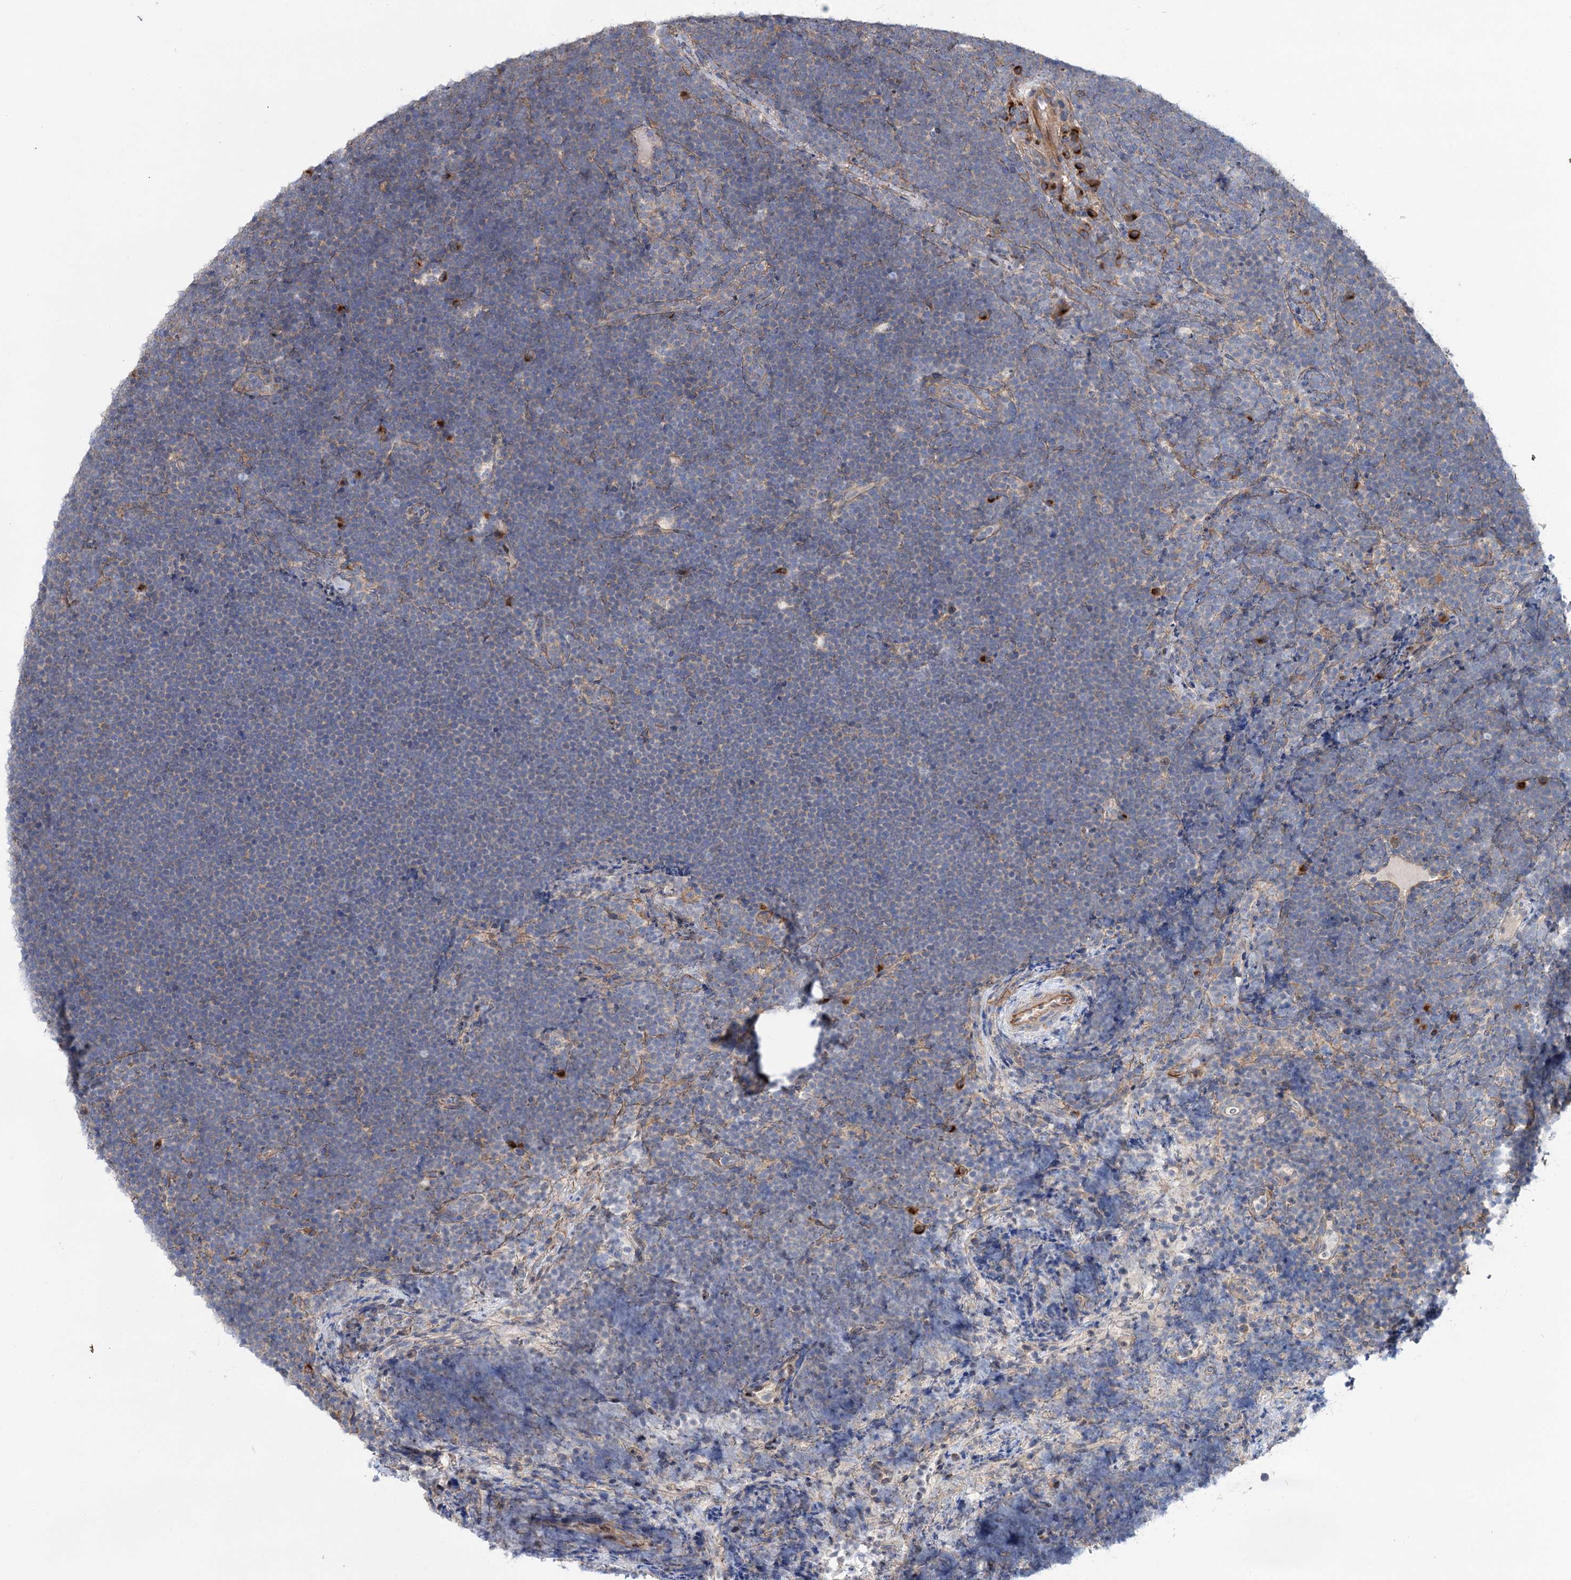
{"staining": {"intensity": "negative", "quantity": "none", "location": "none"}, "tissue": "lymphoma", "cell_type": "Tumor cells", "image_type": "cancer", "snomed": [{"axis": "morphology", "description": "Malignant lymphoma, non-Hodgkin's type, High grade"}, {"axis": "topography", "description": "Lymph node"}], "caption": "The IHC micrograph has no significant staining in tumor cells of lymphoma tissue. Brightfield microscopy of immunohistochemistry (IHC) stained with DAB (brown) and hematoxylin (blue), captured at high magnification.", "gene": "SEC24A", "patient": {"sex": "male", "age": 13}}